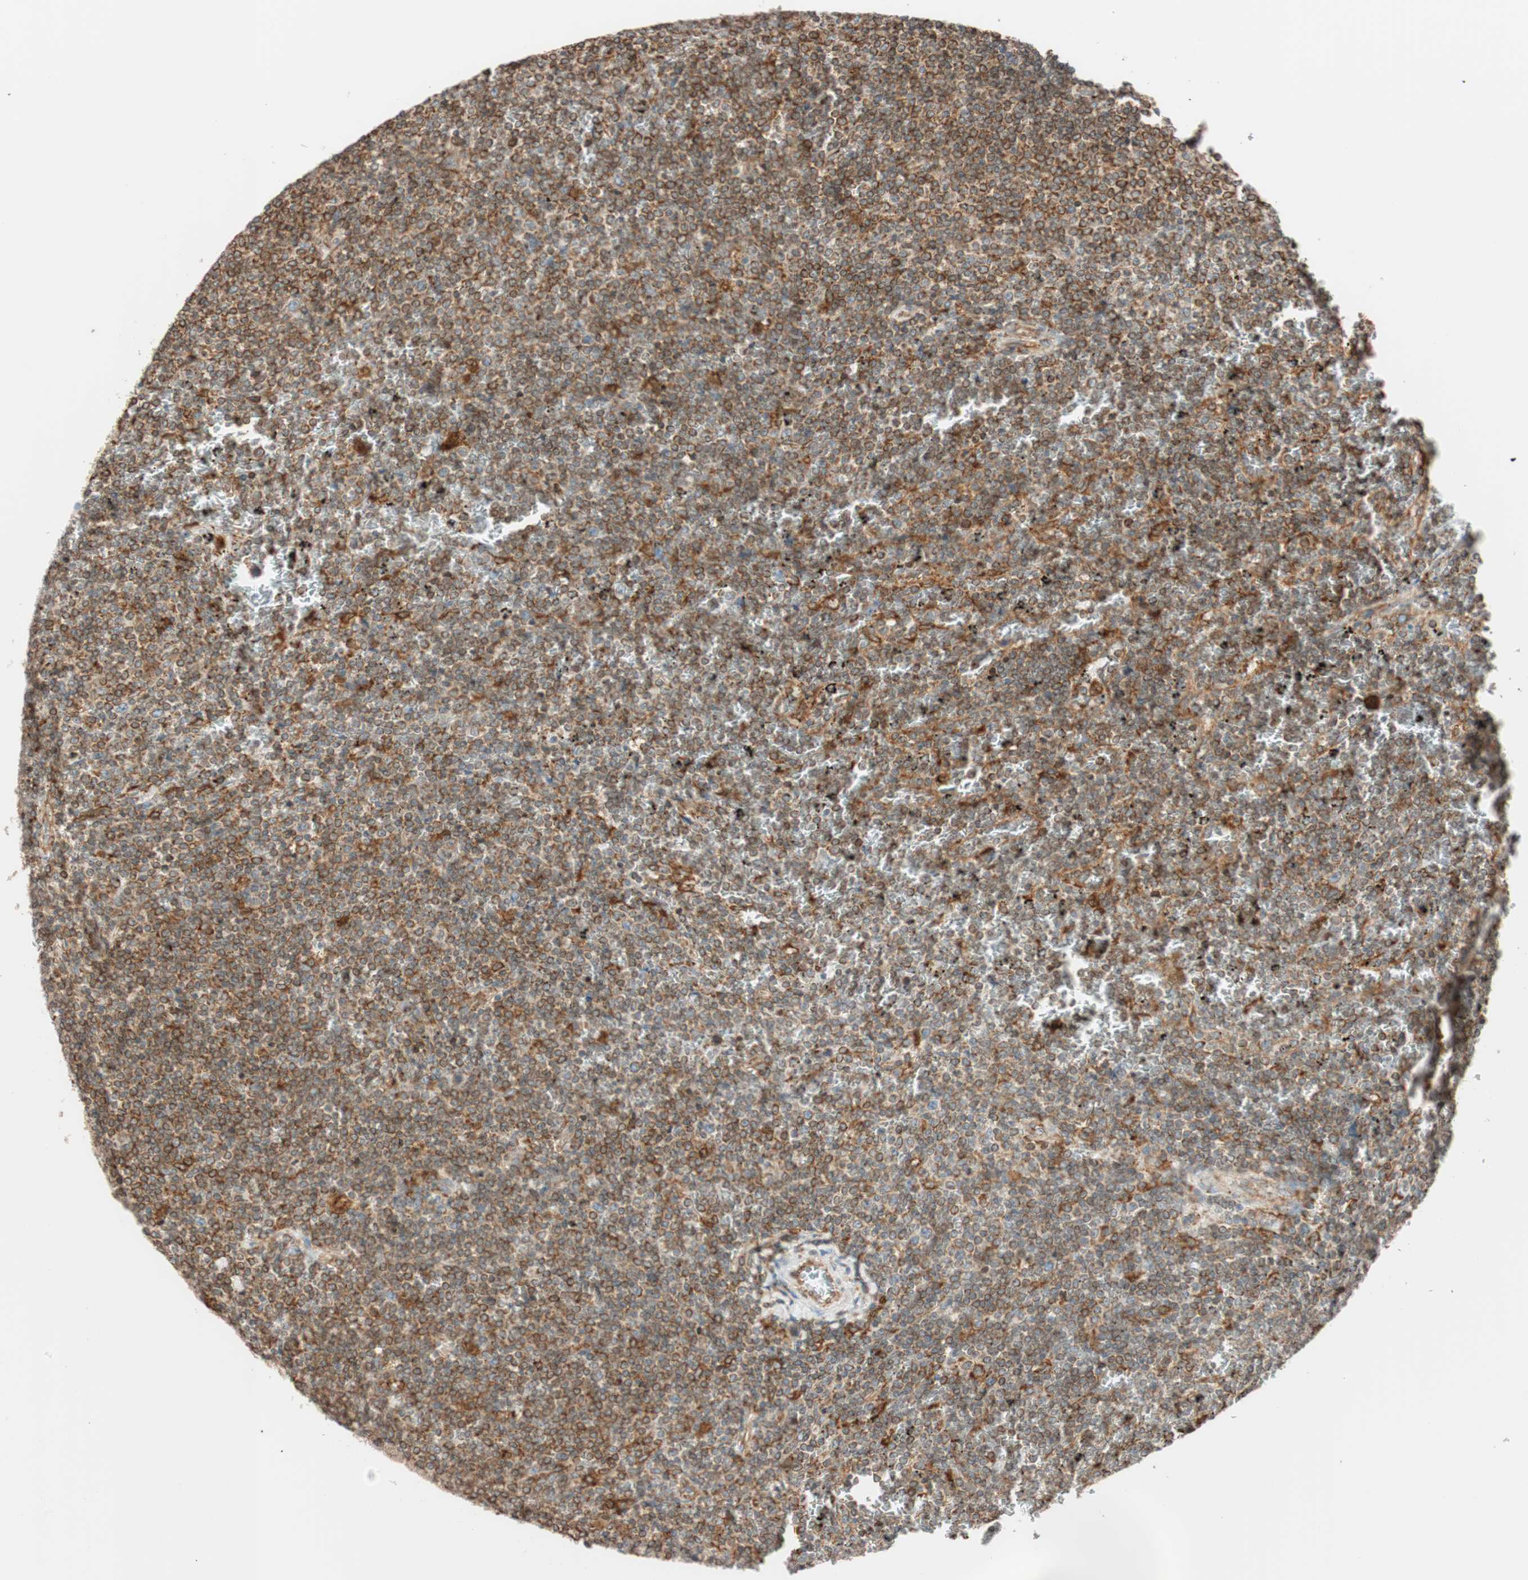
{"staining": {"intensity": "moderate", "quantity": "25%-75%", "location": "cytoplasmic/membranous"}, "tissue": "lymphoma", "cell_type": "Tumor cells", "image_type": "cancer", "snomed": [{"axis": "morphology", "description": "Malignant lymphoma, non-Hodgkin's type, Low grade"}, {"axis": "topography", "description": "Spleen"}], "caption": "This histopathology image exhibits lymphoma stained with immunohistochemistry to label a protein in brown. The cytoplasmic/membranous of tumor cells show moderate positivity for the protein. Nuclei are counter-stained blue.", "gene": "PRKCSH", "patient": {"sex": "female", "age": 77}}